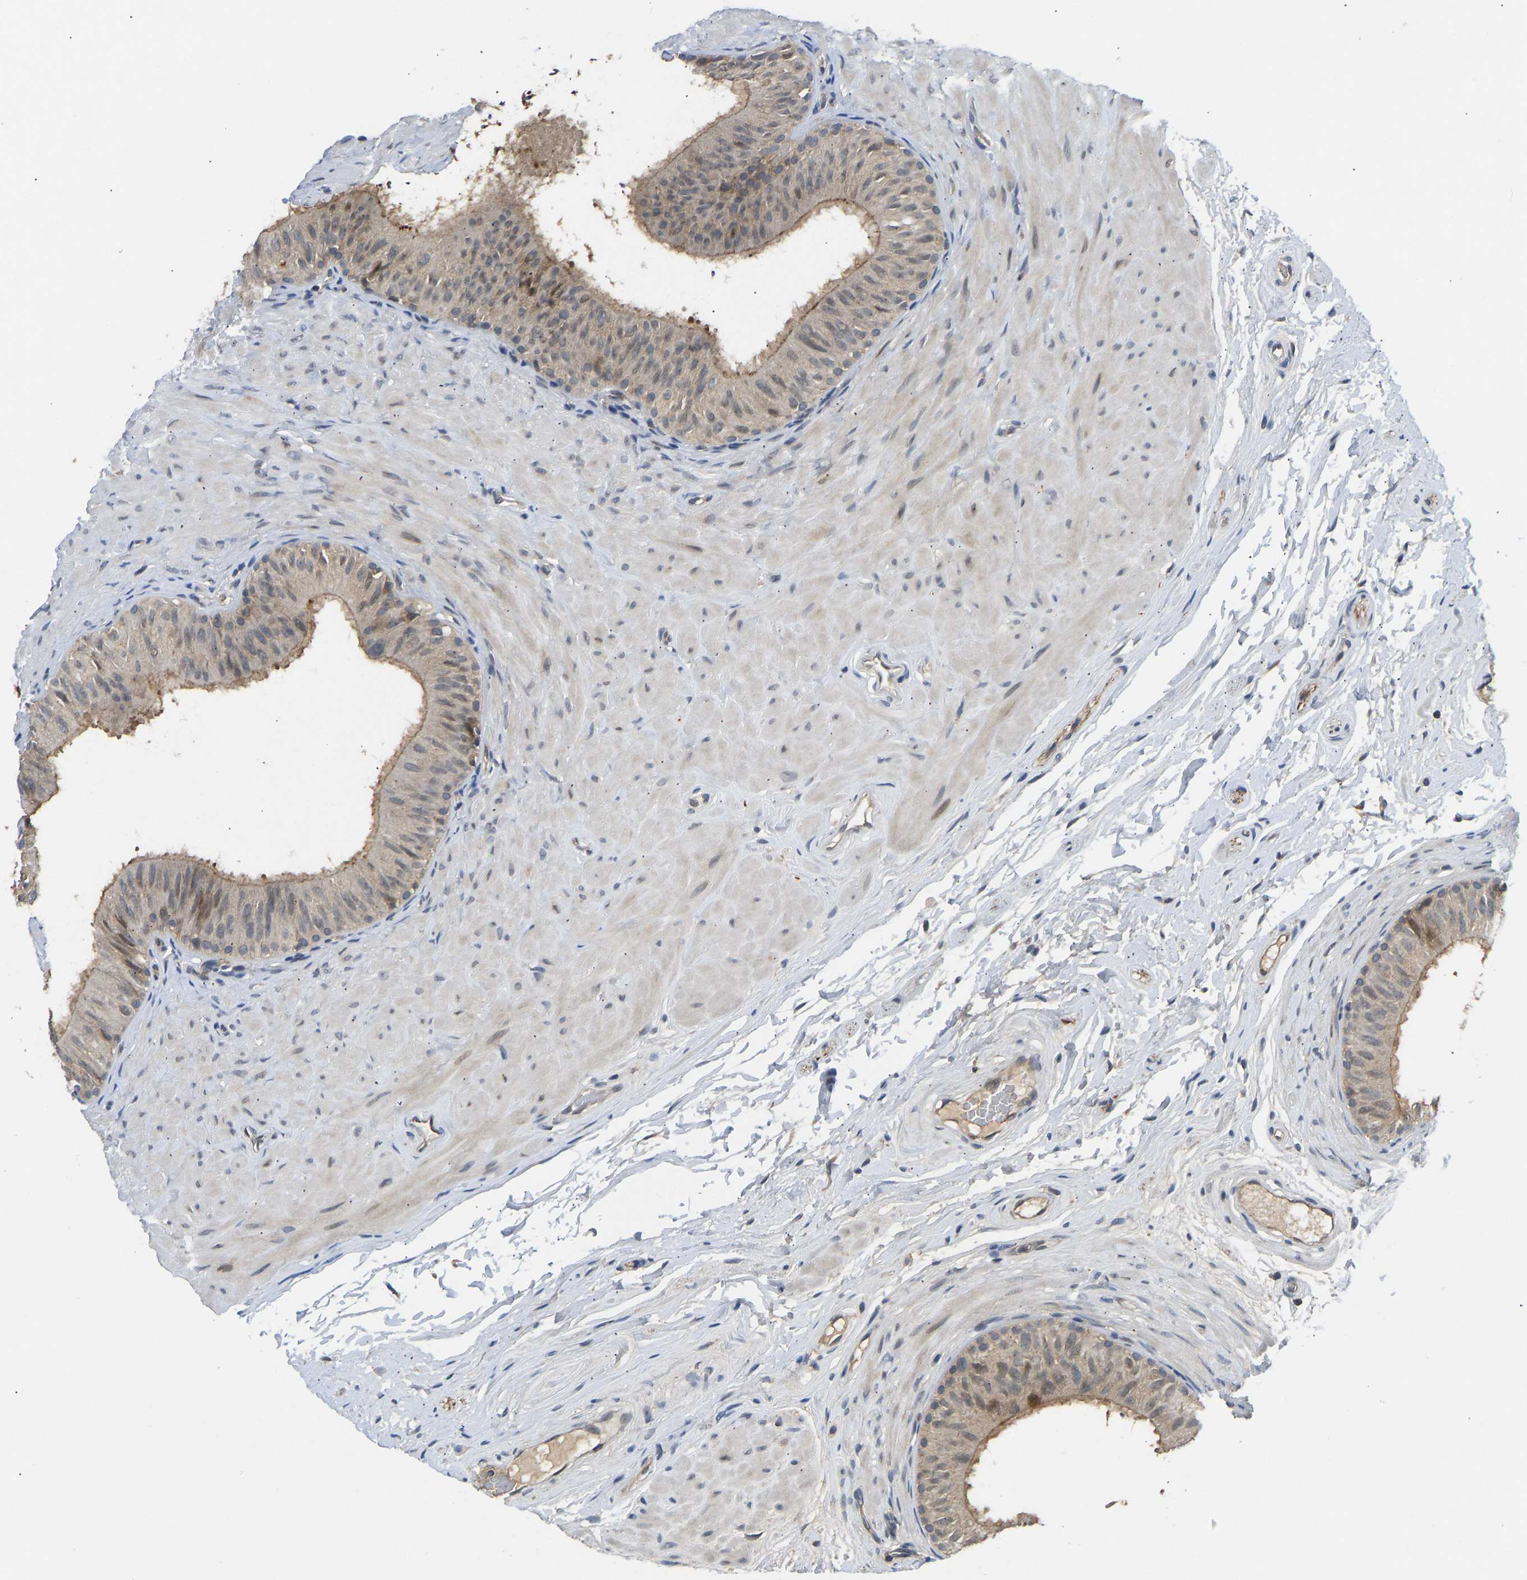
{"staining": {"intensity": "moderate", "quantity": "25%-75%", "location": "cytoplasmic/membranous,nuclear"}, "tissue": "epididymis", "cell_type": "Glandular cells", "image_type": "normal", "snomed": [{"axis": "morphology", "description": "Normal tissue, NOS"}, {"axis": "topography", "description": "Epididymis"}], "caption": "The image demonstrates a brown stain indicating the presence of a protein in the cytoplasmic/membranous,nuclear of glandular cells in epididymis. (IHC, brightfield microscopy, high magnification).", "gene": "NDRG3", "patient": {"sex": "male", "age": 34}}